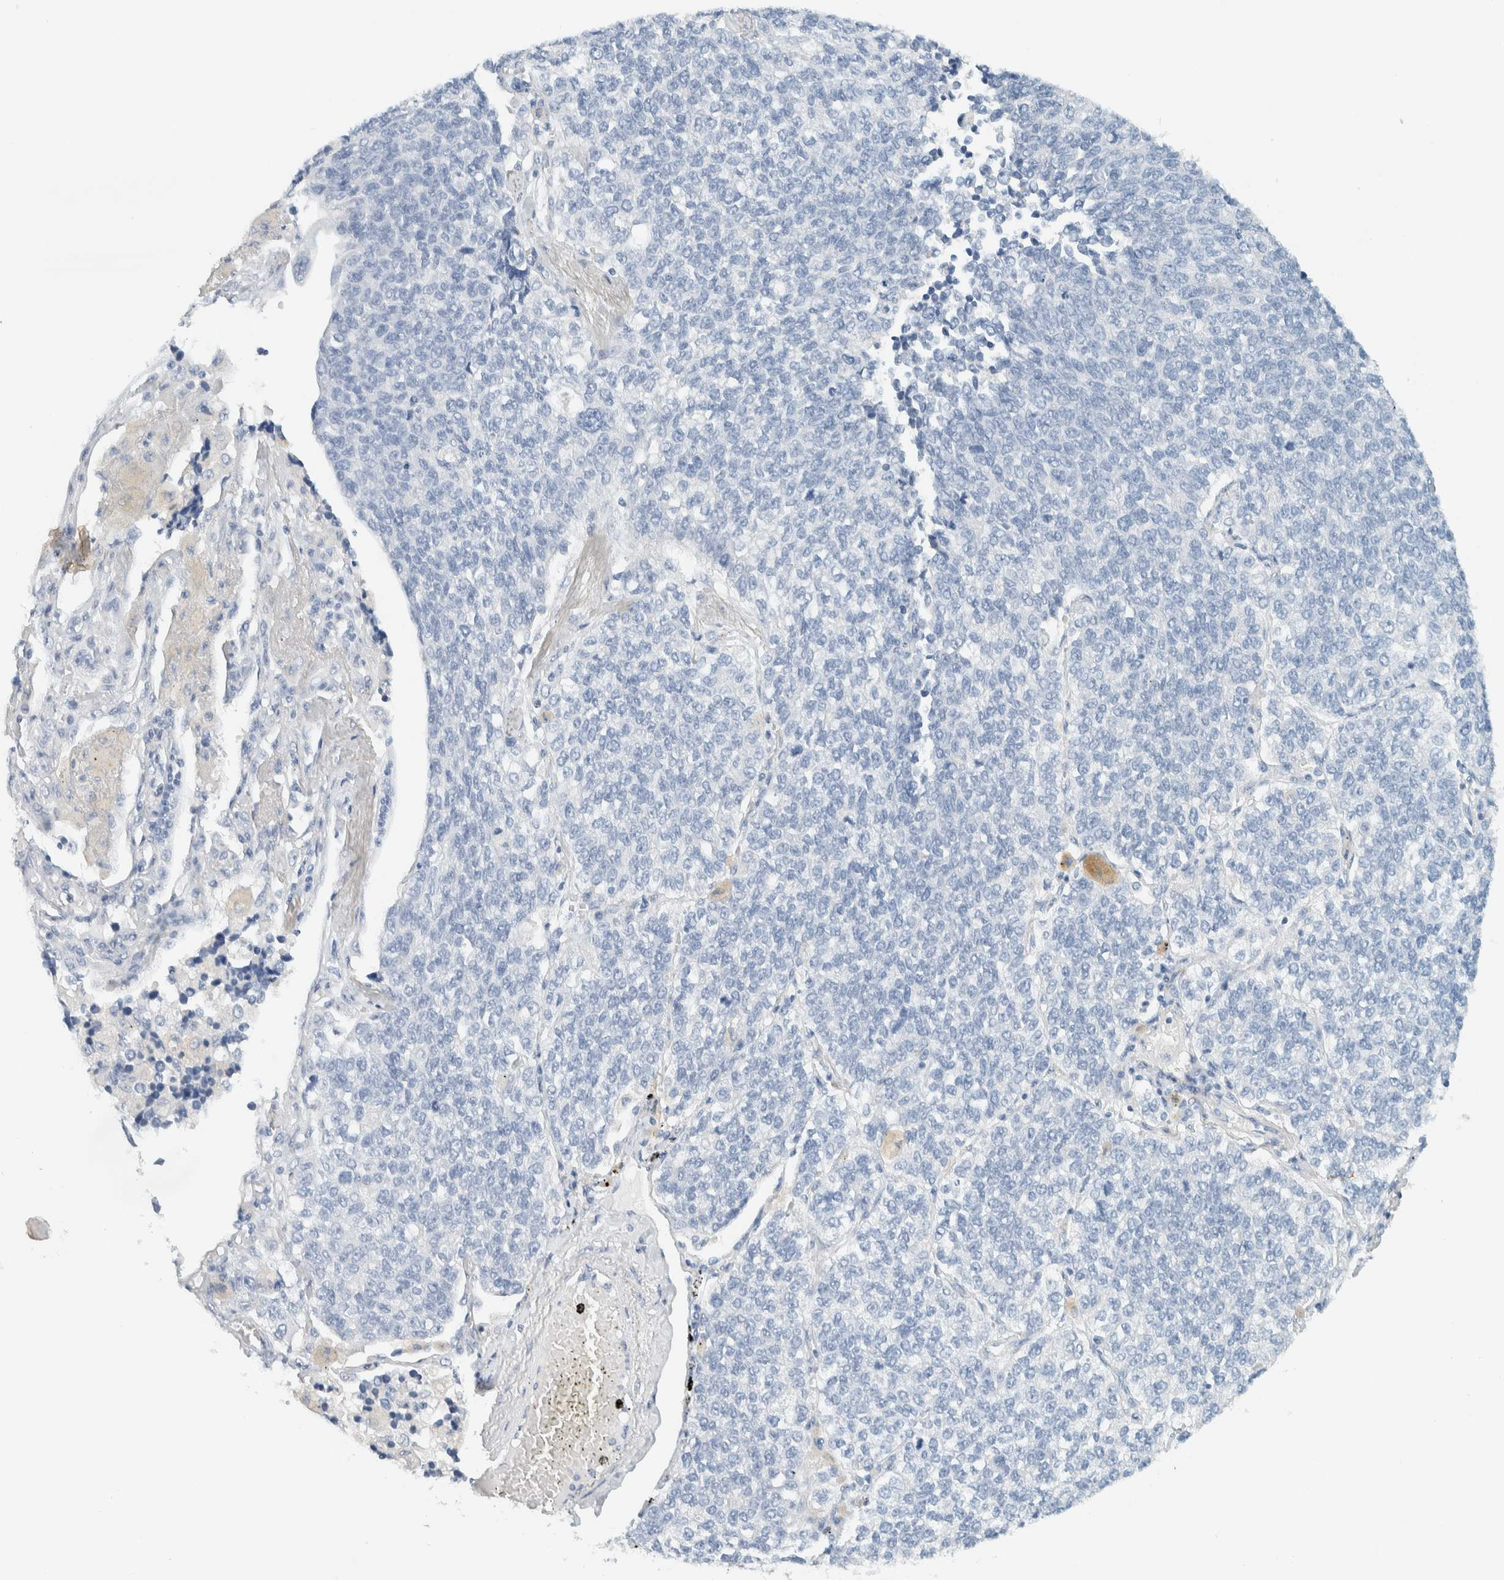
{"staining": {"intensity": "negative", "quantity": "none", "location": "none"}, "tissue": "lung cancer", "cell_type": "Tumor cells", "image_type": "cancer", "snomed": [{"axis": "morphology", "description": "Adenocarcinoma, NOS"}, {"axis": "topography", "description": "Lung"}], "caption": "This is an IHC photomicrograph of human lung cancer (adenocarcinoma). There is no expression in tumor cells.", "gene": "ALOX12B", "patient": {"sex": "male", "age": 49}}